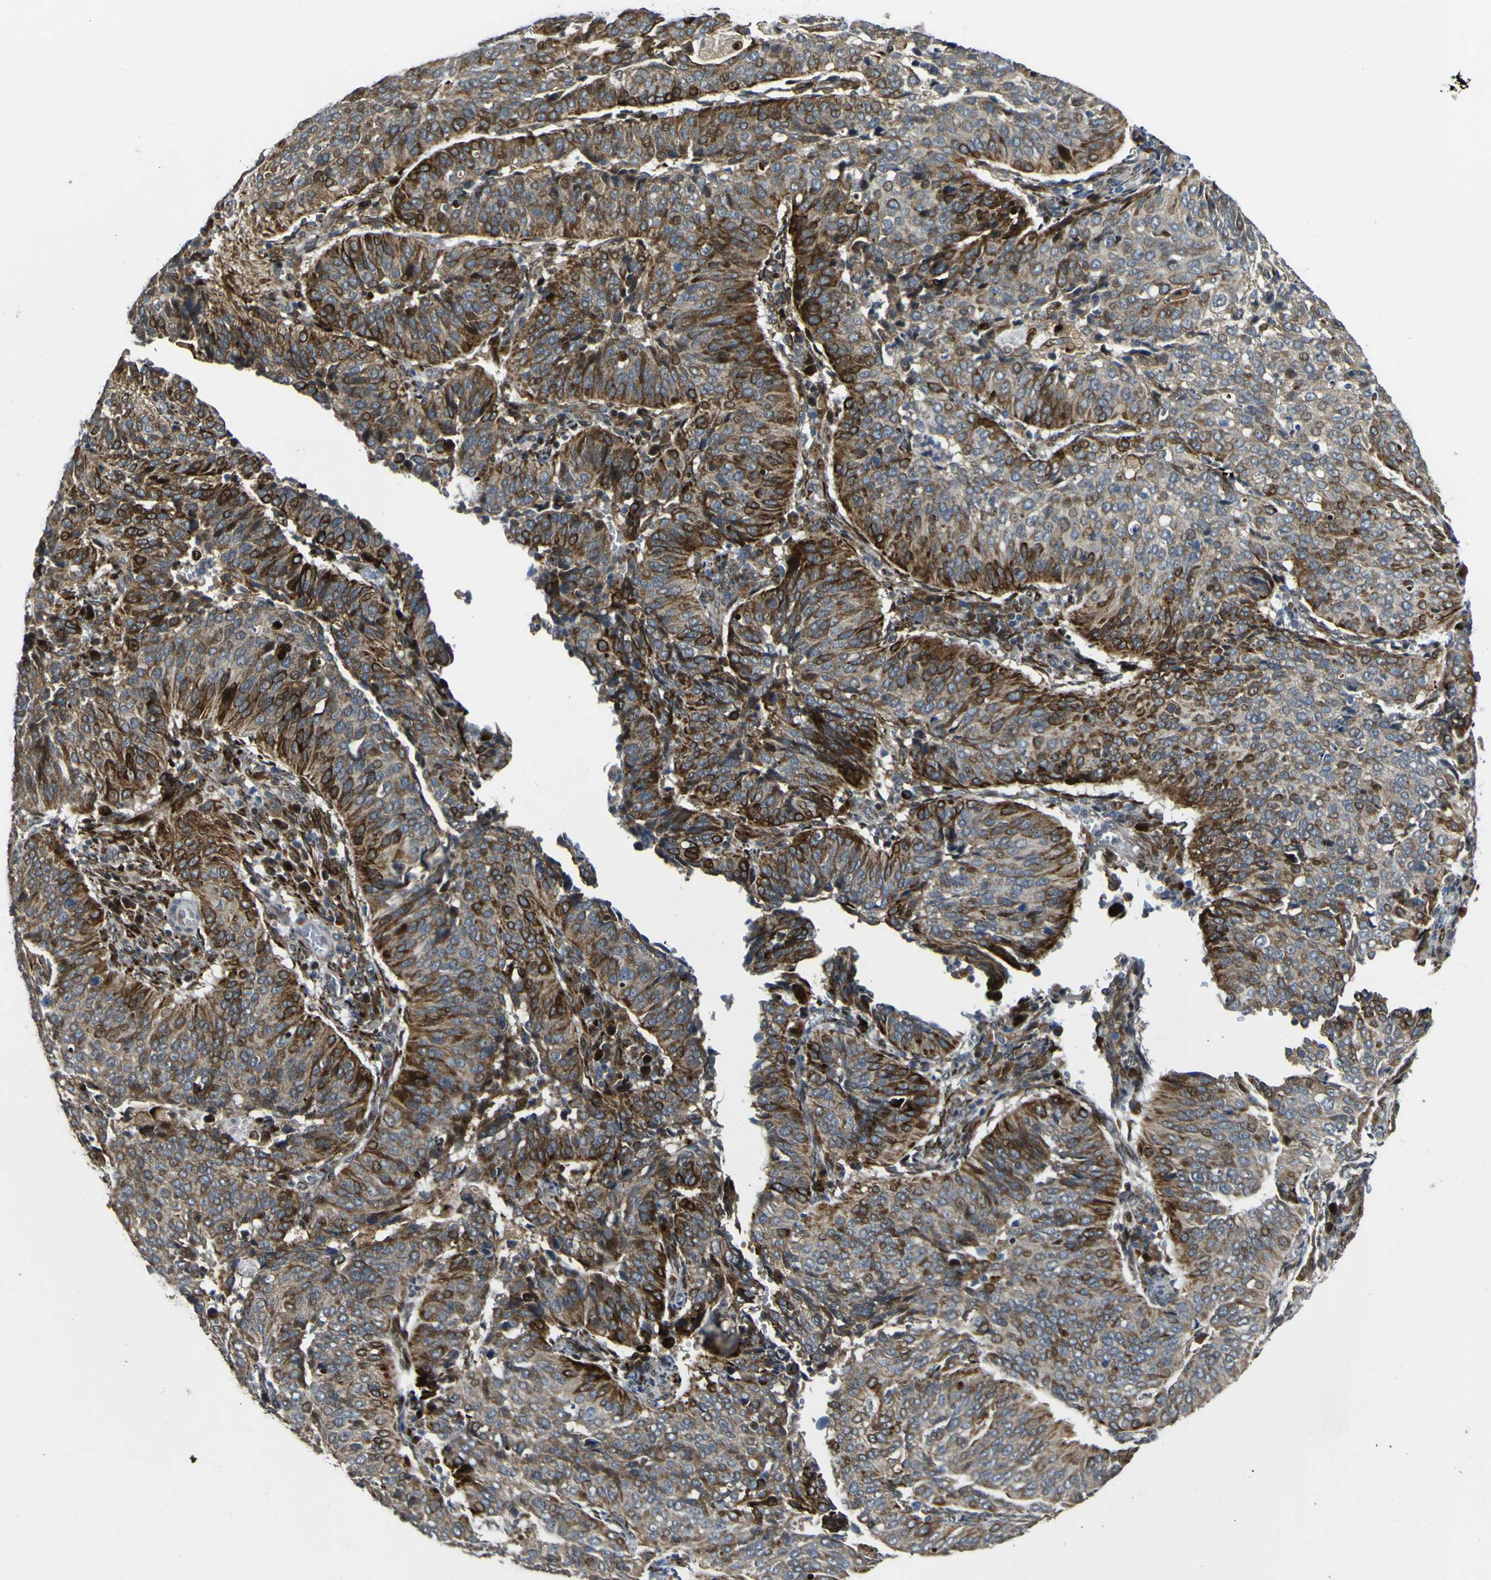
{"staining": {"intensity": "strong", "quantity": ">75%", "location": "cytoplasmic/membranous"}, "tissue": "cervical cancer", "cell_type": "Tumor cells", "image_type": "cancer", "snomed": [{"axis": "morphology", "description": "Normal tissue, NOS"}, {"axis": "morphology", "description": "Squamous cell carcinoma, NOS"}, {"axis": "topography", "description": "Cervix"}], "caption": "Human cervical cancer (squamous cell carcinoma) stained with a protein marker displays strong staining in tumor cells.", "gene": "LBHD1", "patient": {"sex": "female", "age": 39}}